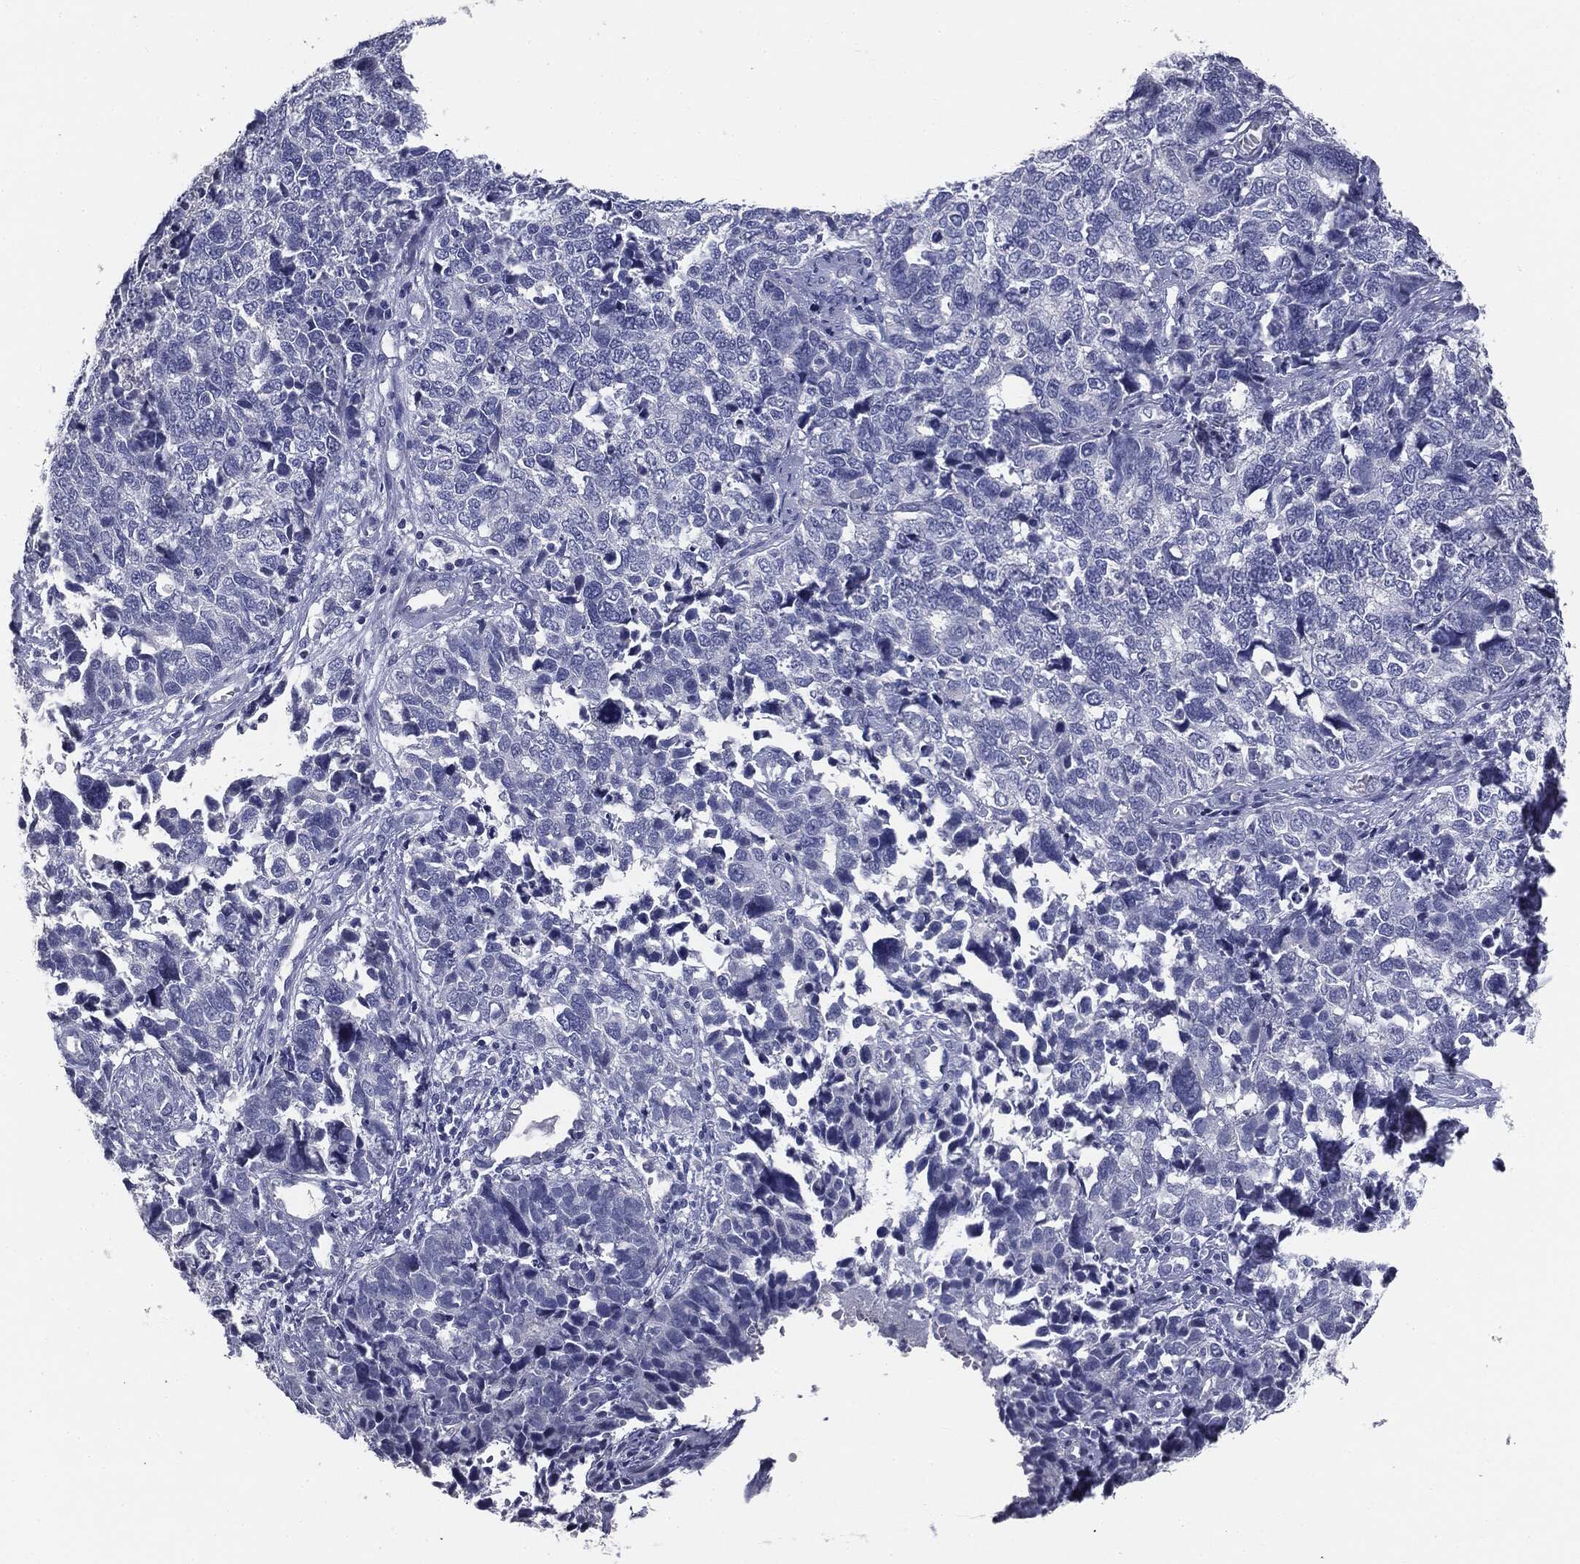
{"staining": {"intensity": "negative", "quantity": "none", "location": "none"}, "tissue": "cervical cancer", "cell_type": "Tumor cells", "image_type": "cancer", "snomed": [{"axis": "morphology", "description": "Squamous cell carcinoma, NOS"}, {"axis": "topography", "description": "Cervix"}], "caption": "This is an immunohistochemistry (IHC) histopathology image of cervical cancer. There is no expression in tumor cells.", "gene": "AFP", "patient": {"sex": "female", "age": 63}}